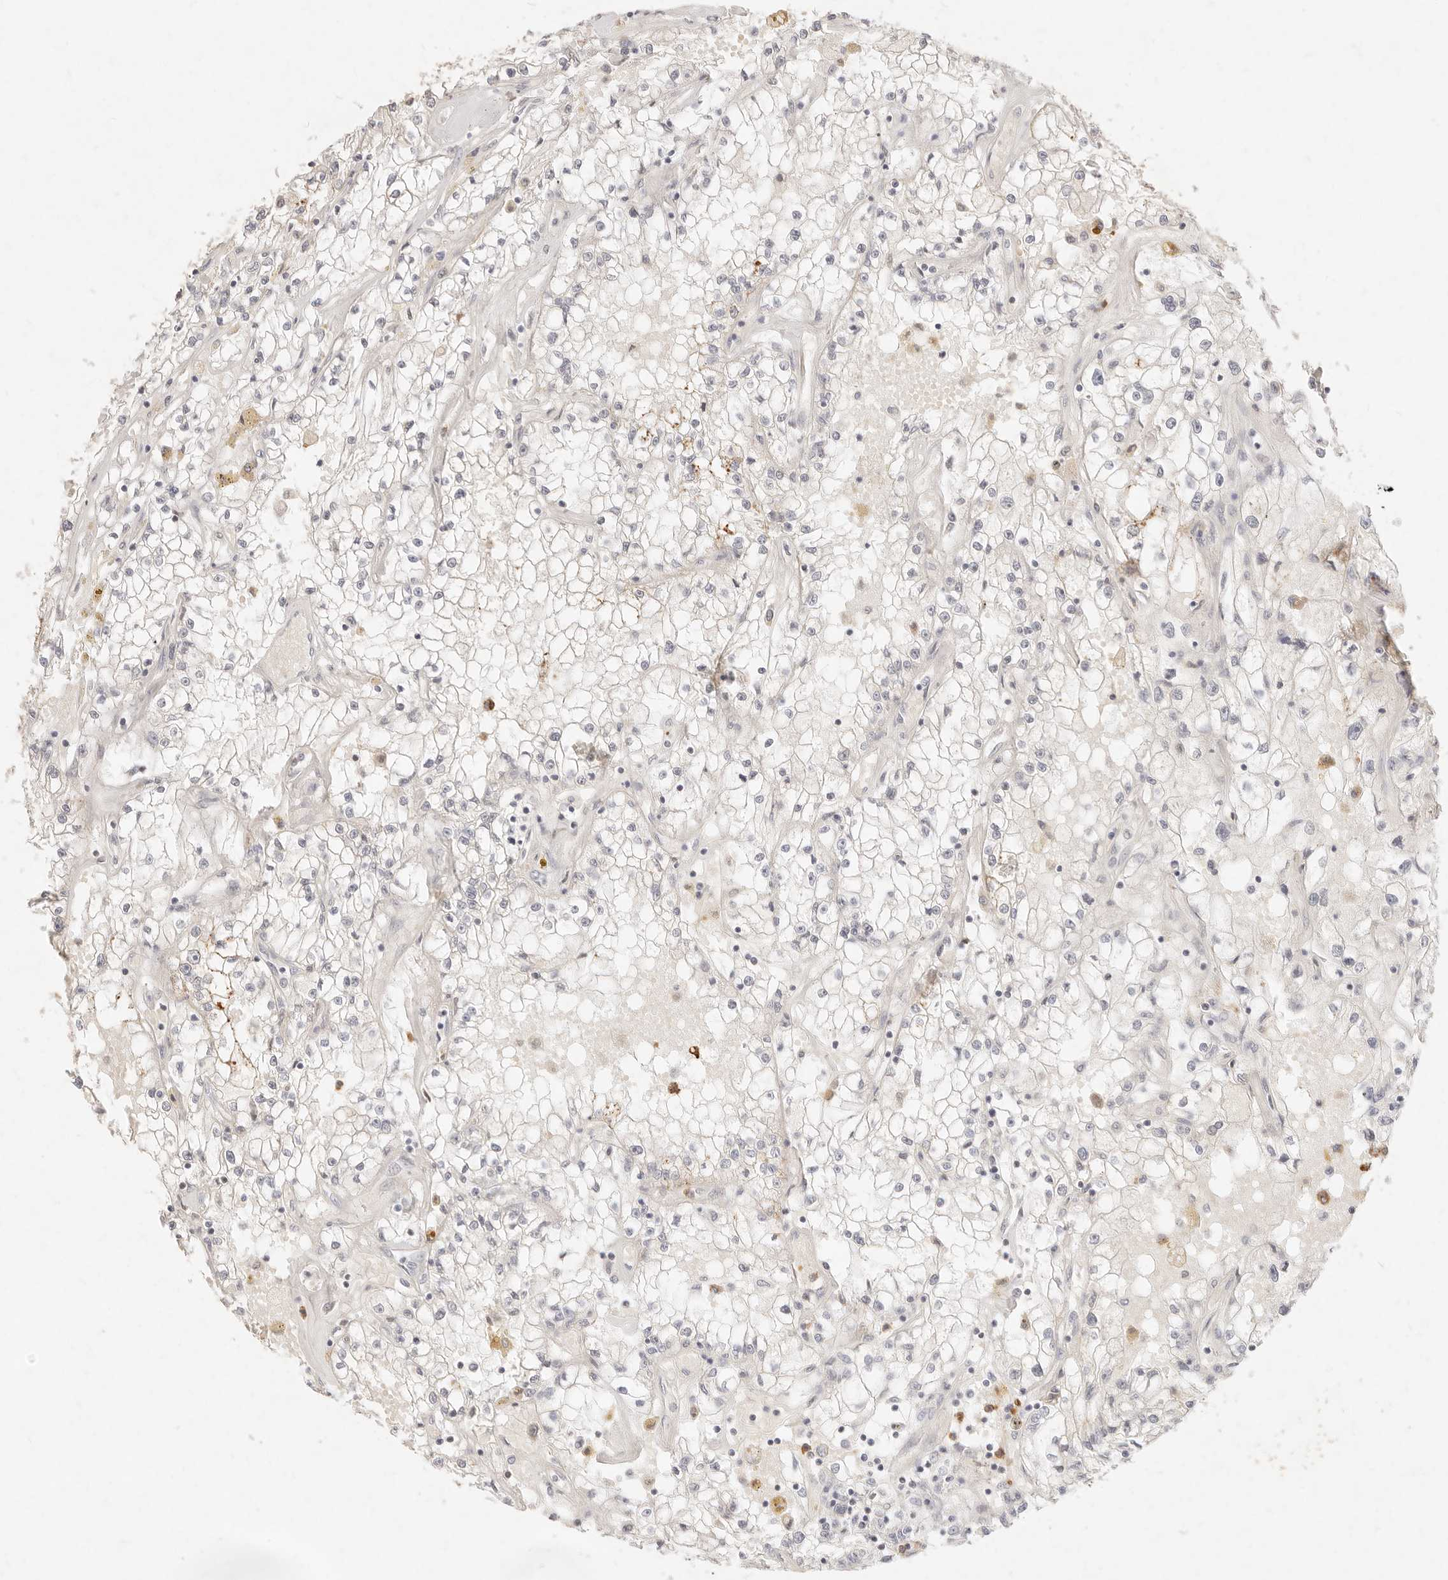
{"staining": {"intensity": "negative", "quantity": "none", "location": "none"}, "tissue": "renal cancer", "cell_type": "Tumor cells", "image_type": "cancer", "snomed": [{"axis": "morphology", "description": "Adenocarcinoma, NOS"}, {"axis": "topography", "description": "Kidney"}], "caption": "Immunohistochemistry histopathology image of neoplastic tissue: renal cancer (adenocarcinoma) stained with DAB (3,3'-diaminobenzidine) reveals no significant protein expression in tumor cells.", "gene": "ASCL3", "patient": {"sex": "male", "age": 56}}